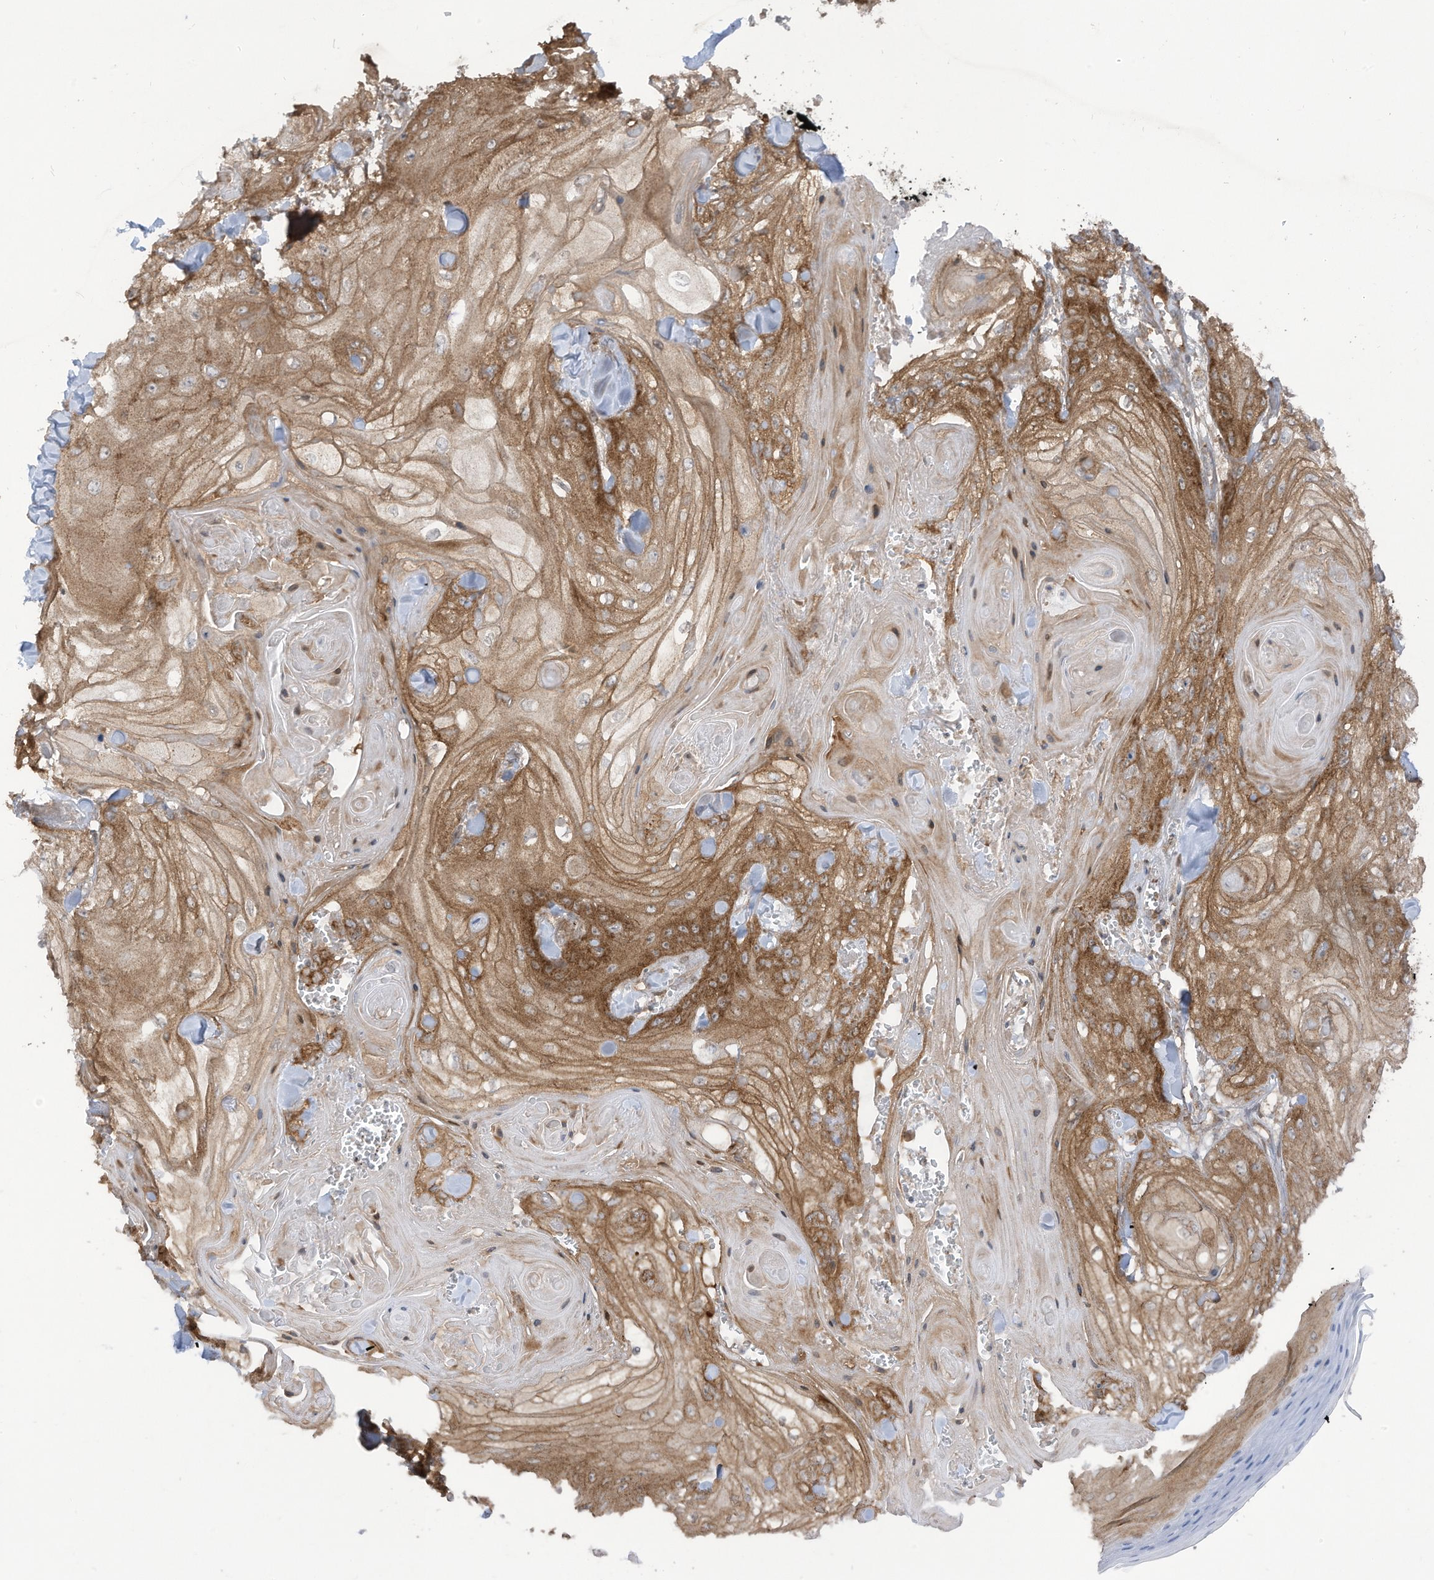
{"staining": {"intensity": "moderate", "quantity": ">75%", "location": "cytoplasmic/membranous"}, "tissue": "skin cancer", "cell_type": "Tumor cells", "image_type": "cancer", "snomed": [{"axis": "morphology", "description": "Squamous cell carcinoma, NOS"}, {"axis": "topography", "description": "Skin"}], "caption": "Skin squamous cell carcinoma tissue demonstrates moderate cytoplasmic/membranous staining in about >75% of tumor cells, visualized by immunohistochemistry.", "gene": "REPS1", "patient": {"sex": "male", "age": 74}}